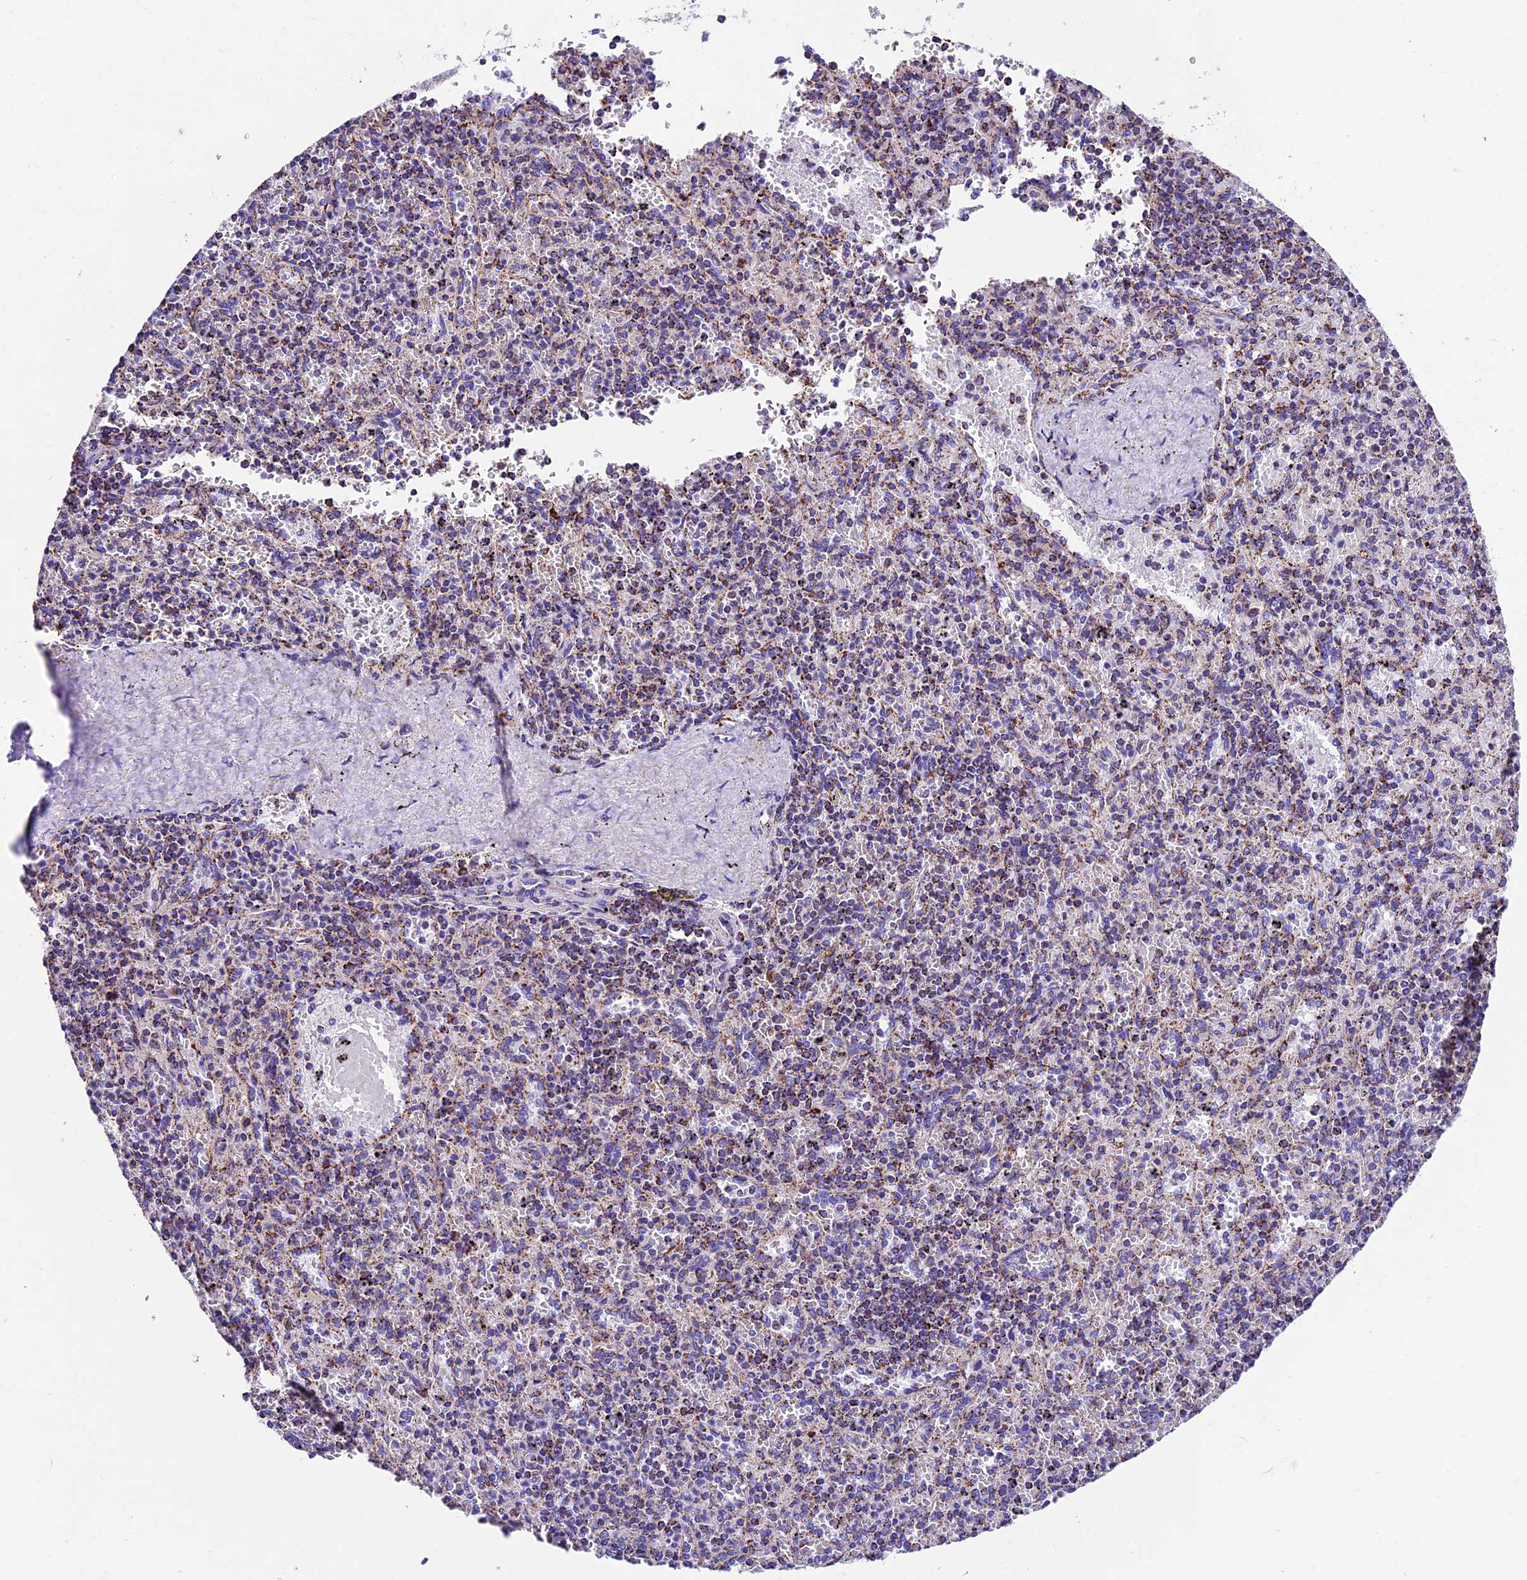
{"staining": {"intensity": "moderate", "quantity": "<25%", "location": "cytoplasmic/membranous"}, "tissue": "spleen", "cell_type": "Cells in red pulp", "image_type": "normal", "snomed": [{"axis": "morphology", "description": "Normal tissue, NOS"}, {"axis": "topography", "description": "Spleen"}], "caption": "Spleen stained with immunohistochemistry (IHC) demonstrates moderate cytoplasmic/membranous expression in approximately <25% of cells in red pulp.", "gene": "DCAF5", "patient": {"sex": "male", "age": 82}}